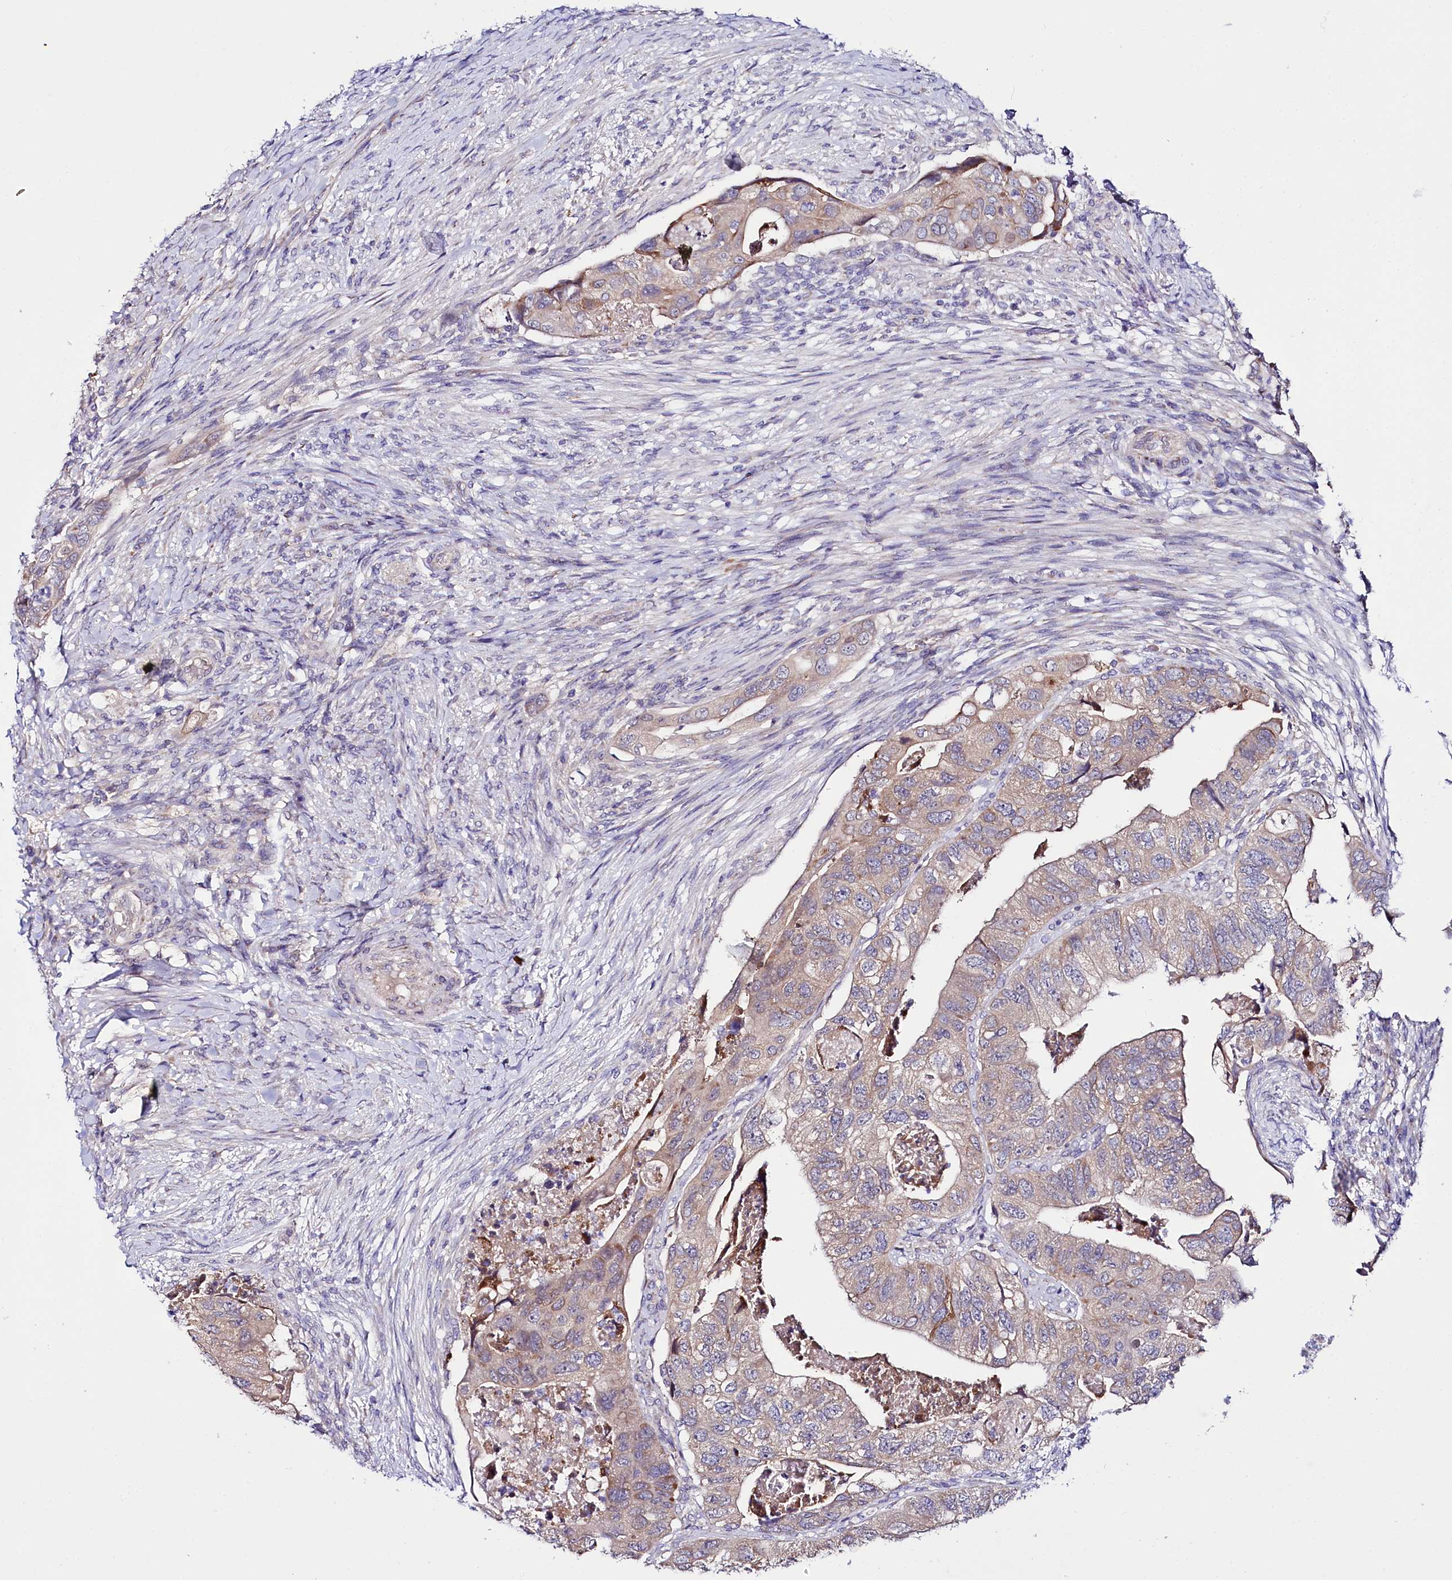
{"staining": {"intensity": "moderate", "quantity": "<25%", "location": "cytoplasmic/membranous"}, "tissue": "colorectal cancer", "cell_type": "Tumor cells", "image_type": "cancer", "snomed": [{"axis": "morphology", "description": "Adenocarcinoma, NOS"}, {"axis": "topography", "description": "Rectum"}], "caption": "Immunohistochemical staining of adenocarcinoma (colorectal) displays low levels of moderate cytoplasmic/membranous positivity in approximately <25% of tumor cells.", "gene": "CEP295", "patient": {"sex": "male", "age": 63}}